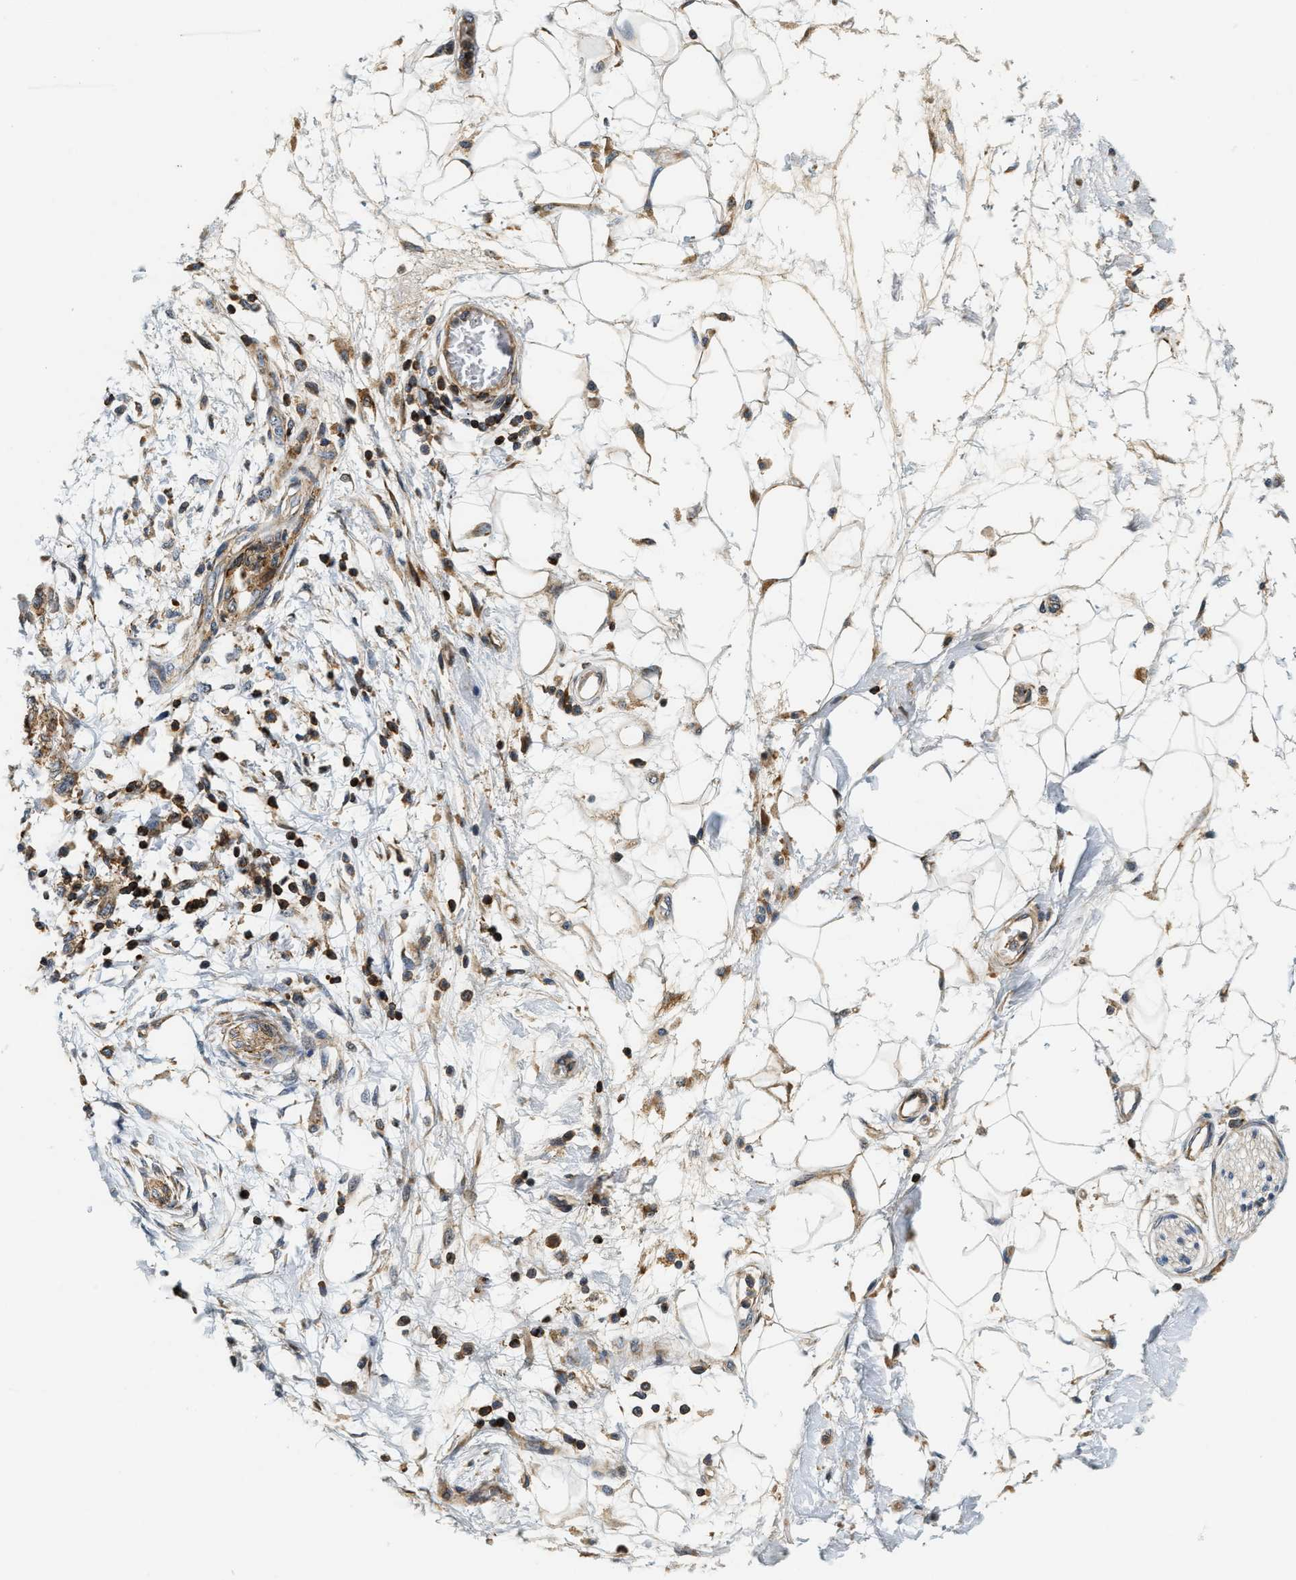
{"staining": {"intensity": "moderate", "quantity": ">75%", "location": "cytoplasmic/membranous"}, "tissue": "adipose tissue", "cell_type": "Adipocytes", "image_type": "normal", "snomed": [{"axis": "morphology", "description": "Normal tissue, NOS"}, {"axis": "morphology", "description": "Adenocarcinoma, NOS"}, {"axis": "topography", "description": "Duodenum"}, {"axis": "topography", "description": "Peripheral nerve tissue"}], "caption": "A high-resolution photomicrograph shows immunohistochemistry (IHC) staining of unremarkable adipose tissue, which shows moderate cytoplasmic/membranous positivity in approximately >75% of adipocytes.", "gene": "SAMD9", "patient": {"sex": "female", "age": 60}}